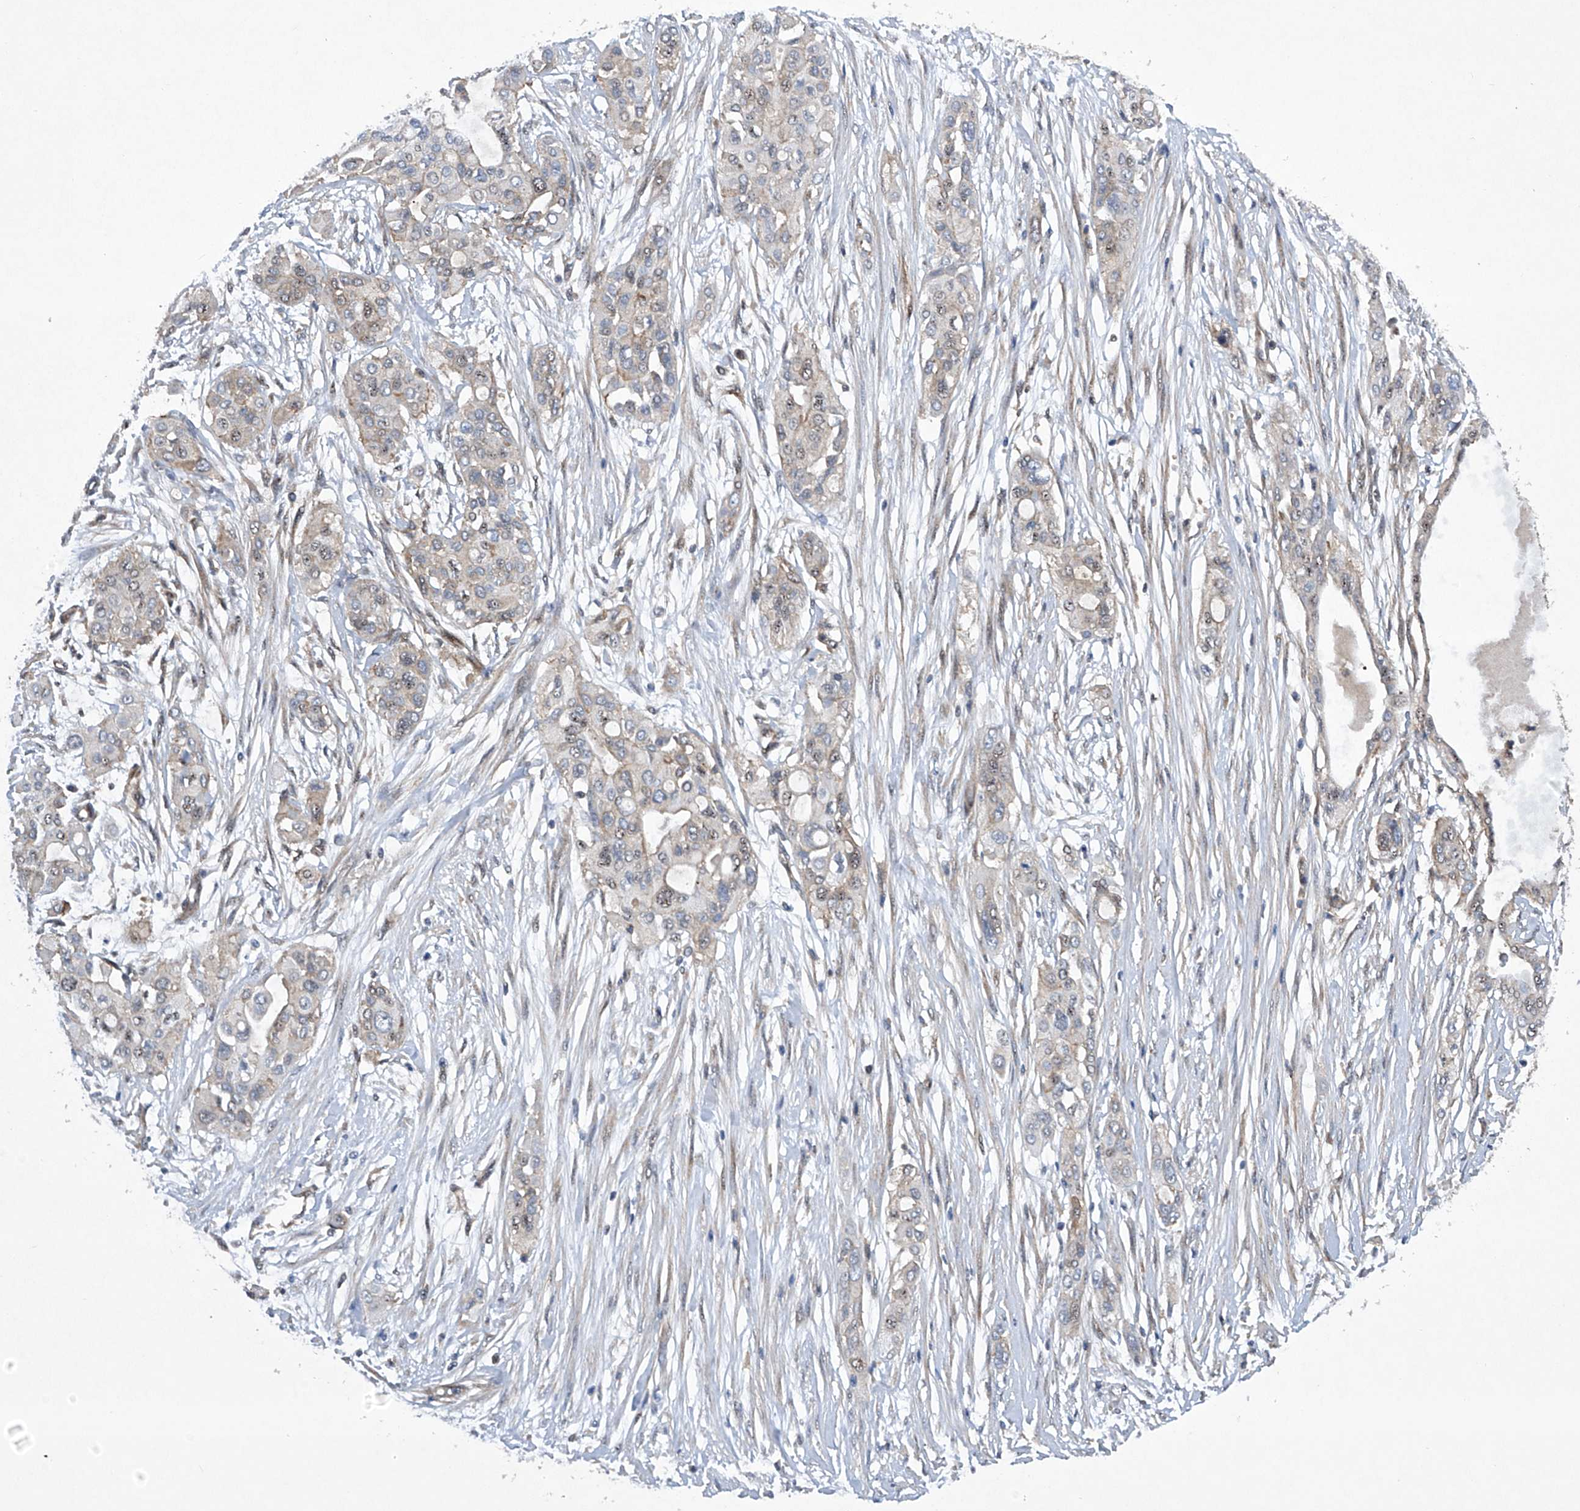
{"staining": {"intensity": "weak", "quantity": "<25%", "location": "cytoplasmic/membranous"}, "tissue": "pancreatic cancer", "cell_type": "Tumor cells", "image_type": "cancer", "snomed": [{"axis": "morphology", "description": "Adenocarcinoma, NOS"}, {"axis": "topography", "description": "Pancreas"}], "caption": "This is an immunohistochemistry image of human adenocarcinoma (pancreatic). There is no staining in tumor cells.", "gene": "CISH", "patient": {"sex": "female", "age": 60}}